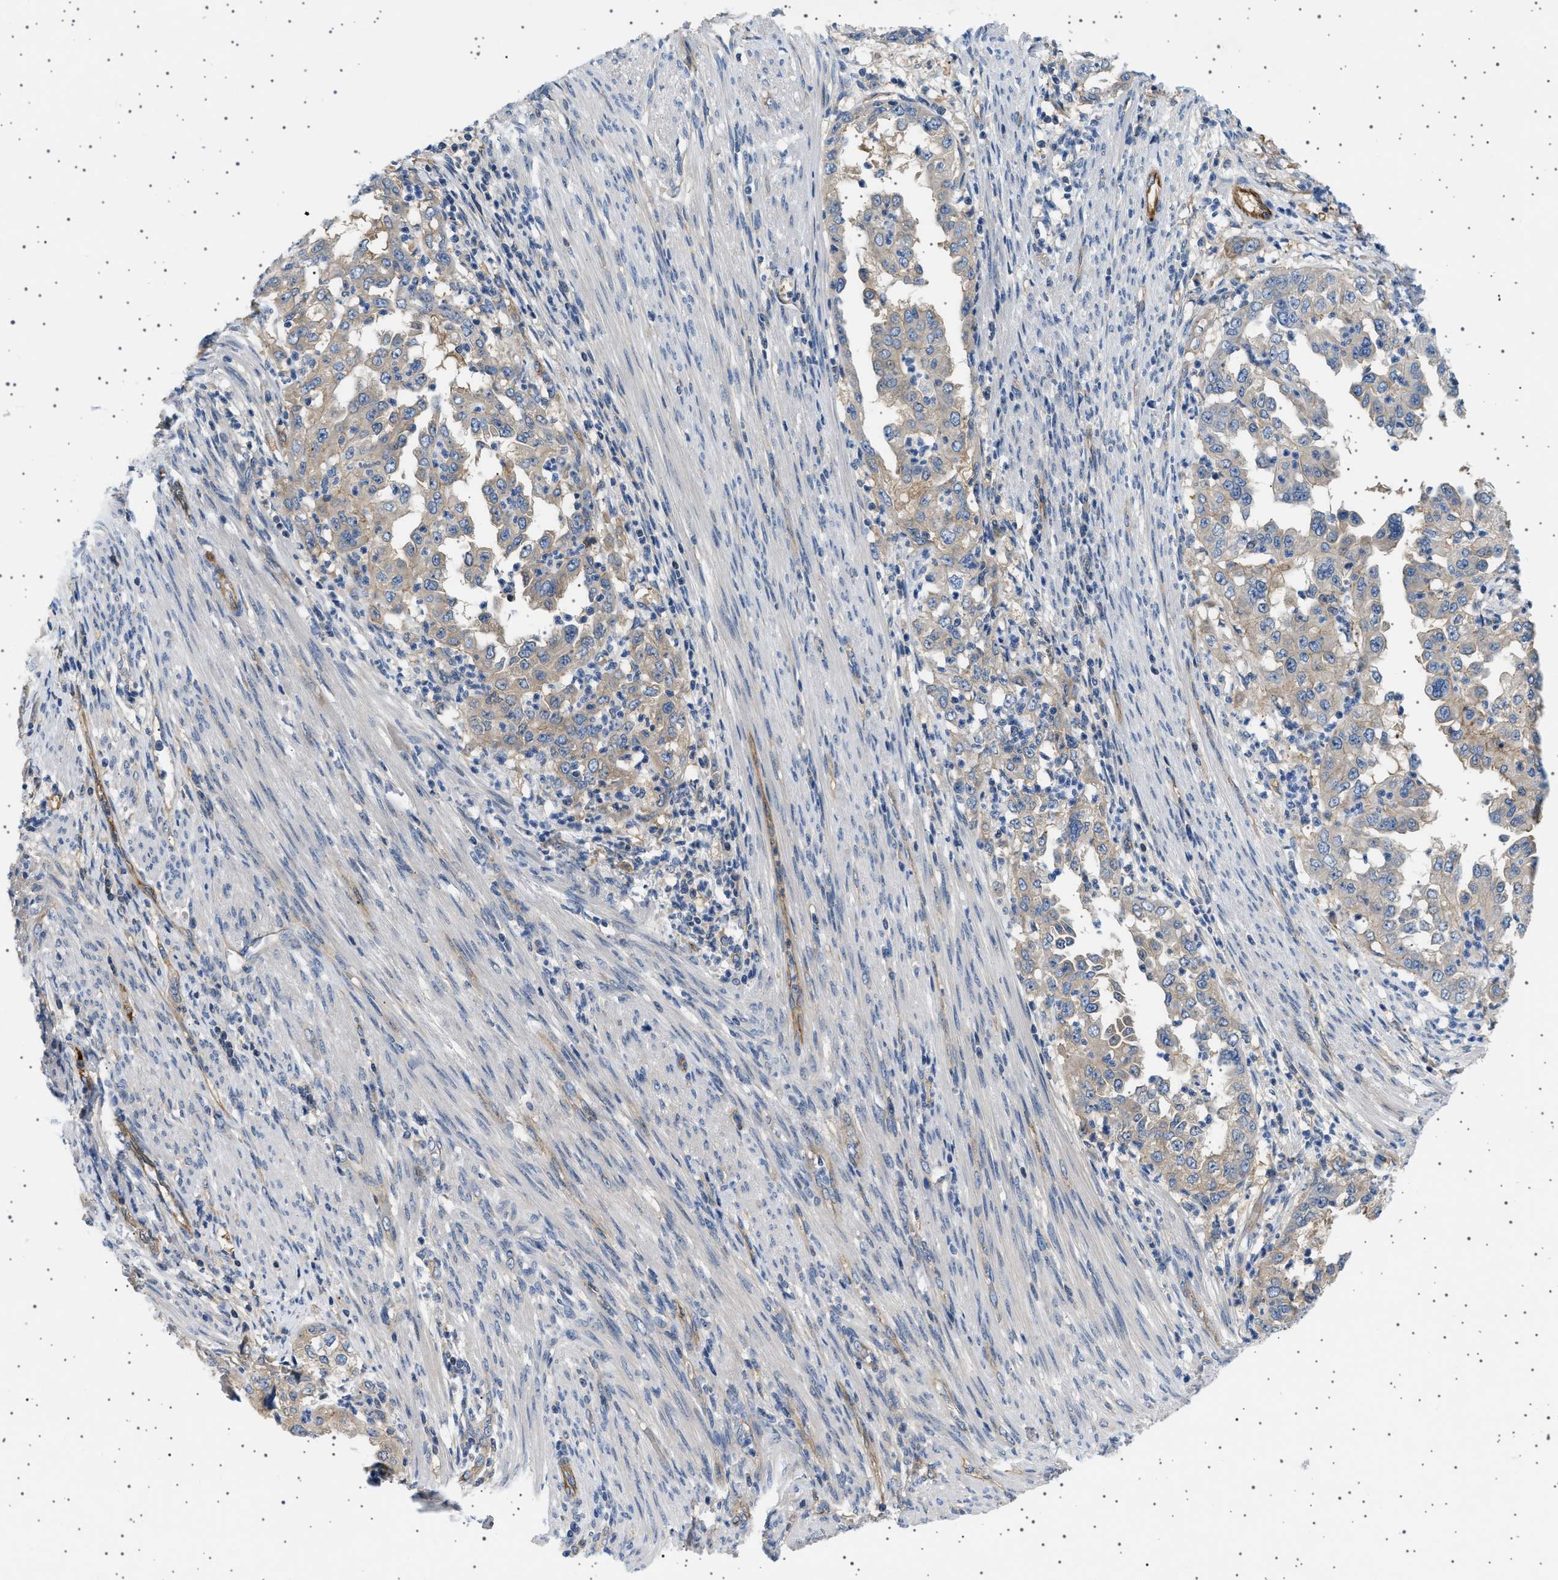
{"staining": {"intensity": "weak", "quantity": "25%-75%", "location": "cytoplasmic/membranous"}, "tissue": "endometrial cancer", "cell_type": "Tumor cells", "image_type": "cancer", "snomed": [{"axis": "morphology", "description": "Adenocarcinoma, NOS"}, {"axis": "topography", "description": "Endometrium"}], "caption": "Protein expression analysis of human endometrial adenocarcinoma reveals weak cytoplasmic/membranous staining in approximately 25%-75% of tumor cells. (DAB IHC with brightfield microscopy, high magnification).", "gene": "PLPP6", "patient": {"sex": "female", "age": 85}}